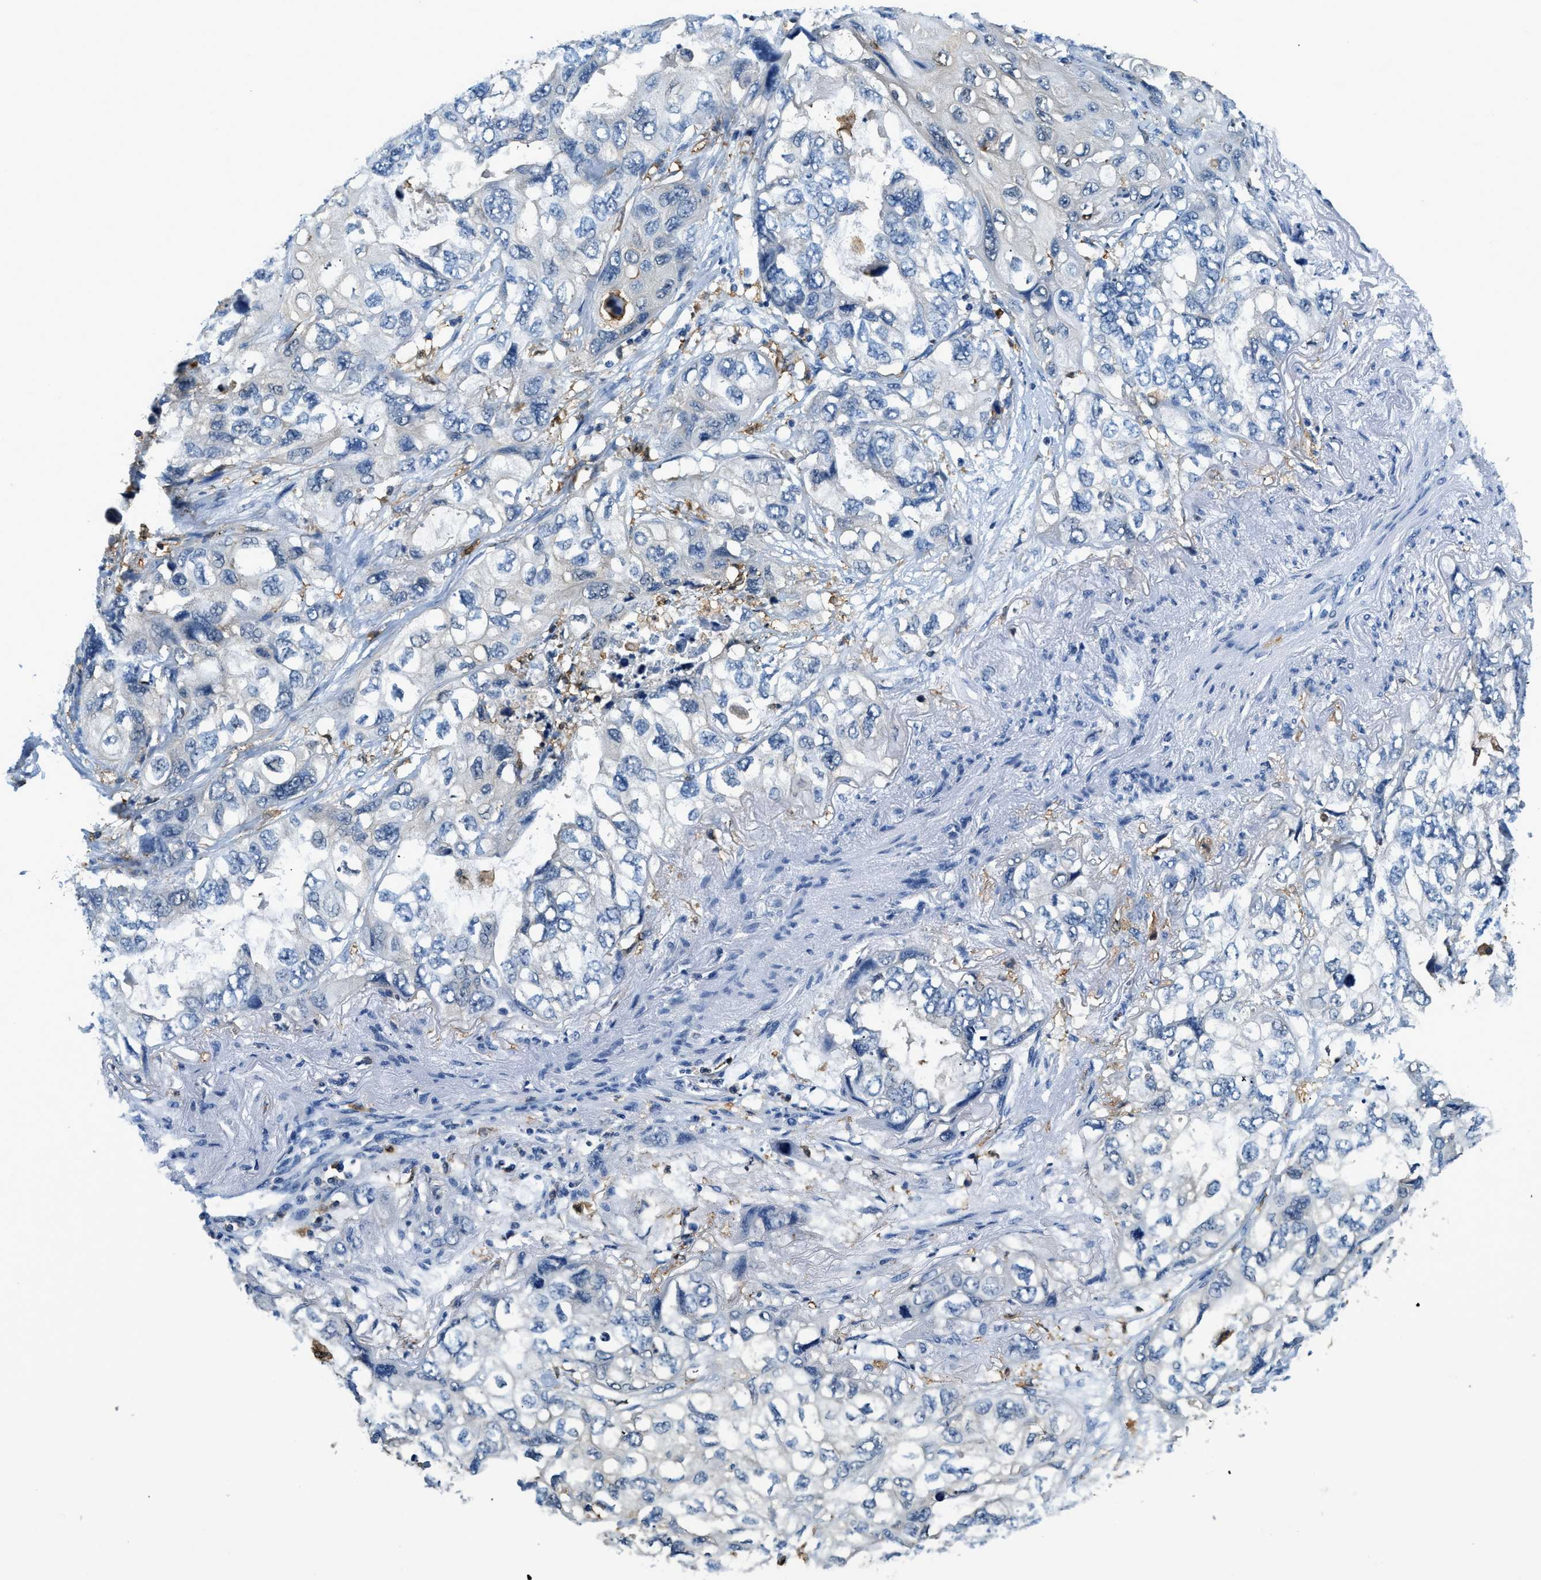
{"staining": {"intensity": "negative", "quantity": "none", "location": "none"}, "tissue": "lung cancer", "cell_type": "Tumor cells", "image_type": "cancer", "snomed": [{"axis": "morphology", "description": "Squamous cell carcinoma, NOS"}, {"axis": "topography", "description": "Lung"}], "caption": "An immunohistochemistry image of squamous cell carcinoma (lung) is shown. There is no staining in tumor cells of squamous cell carcinoma (lung).", "gene": "CAPG", "patient": {"sex": "female", "age": 73}}